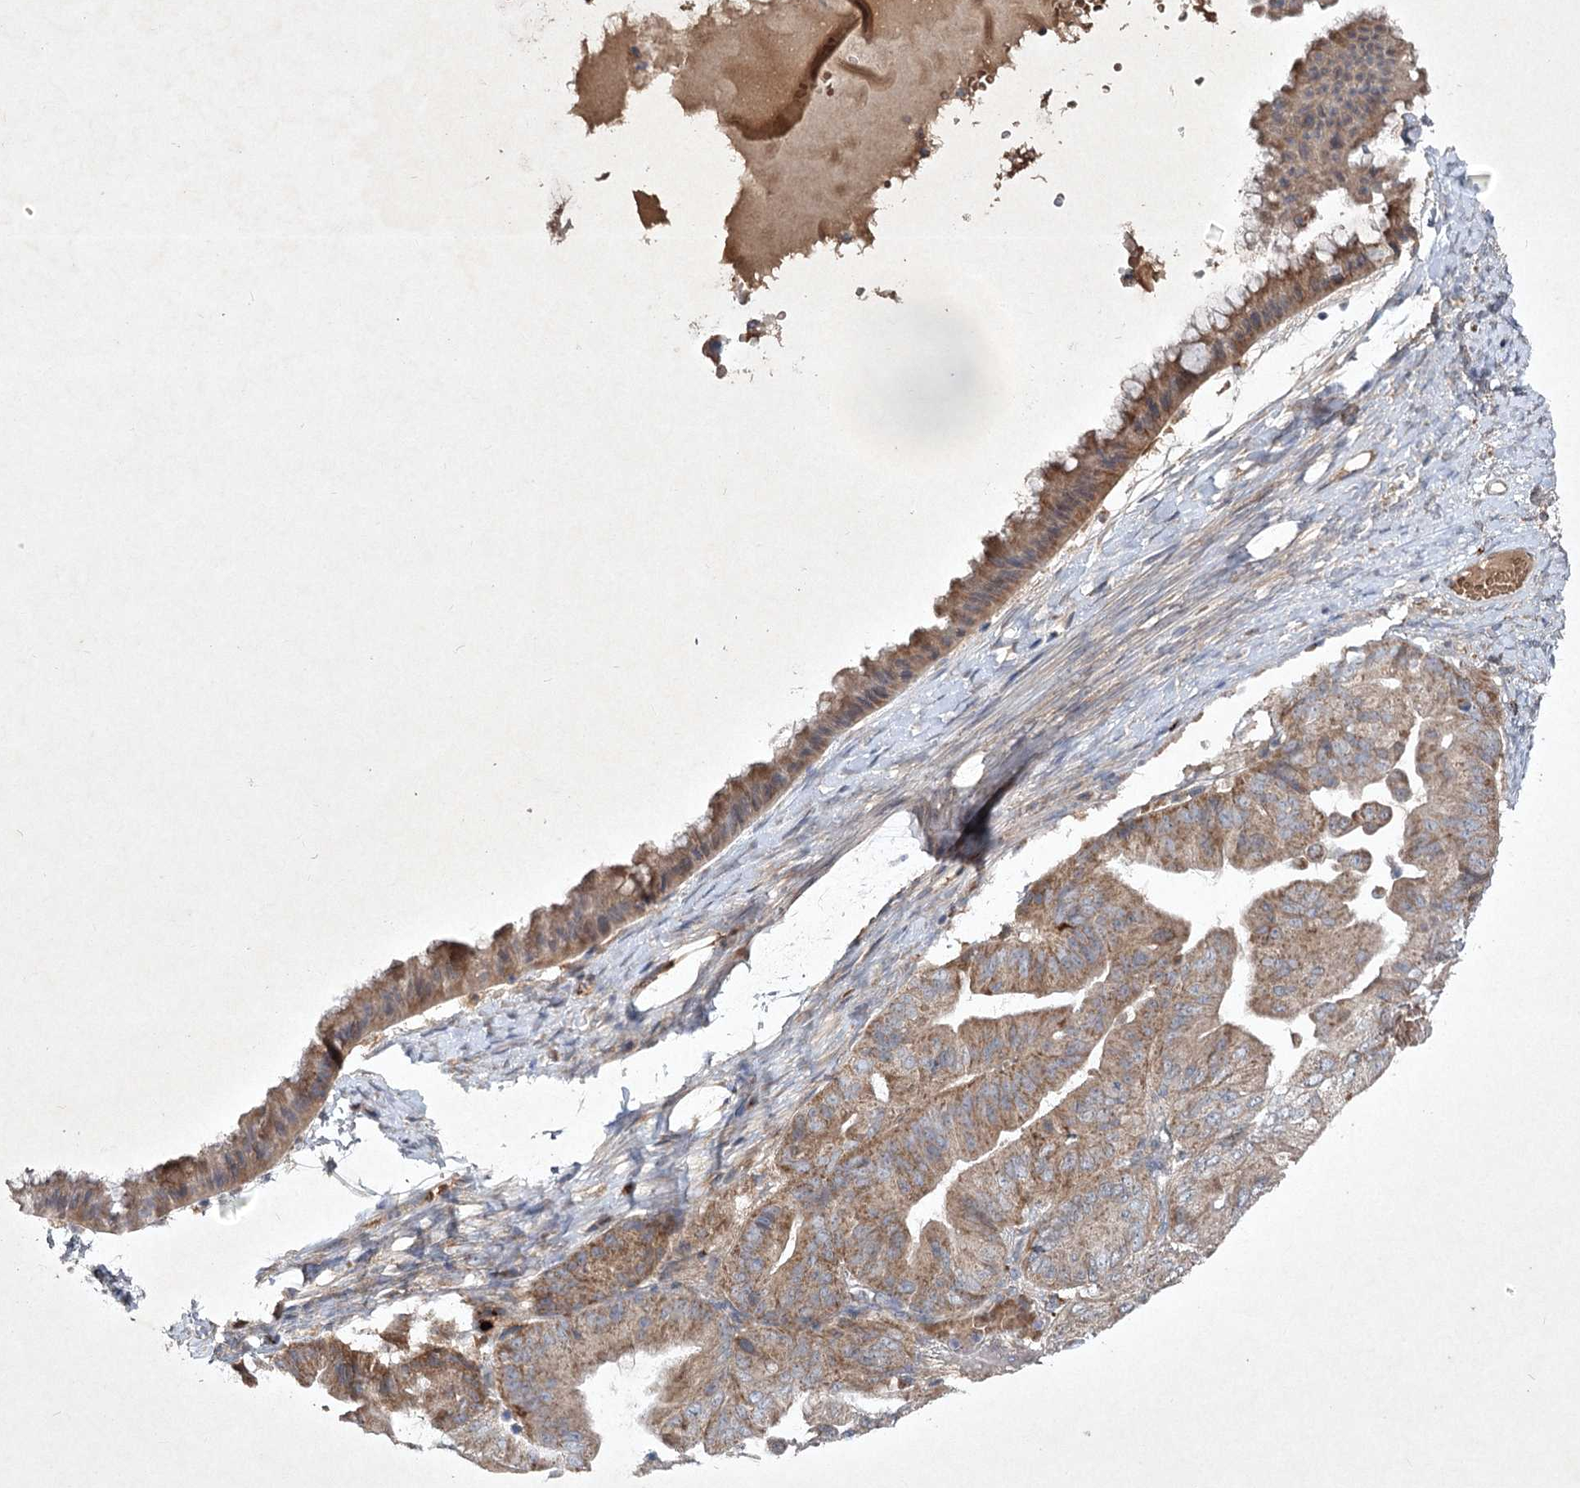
{"staining": {"intensity": "moderate", "quantity": "<25%", "location": "cytoplasmic/membranous"}, "tissue": "ovarian cancer", "cell_type": "Tumor cells", "image_type": "cancer", "snomed": [{"axis": "morphology", "description": "Cystadenocarcinoma, mucinous, NOS"}, {"axis": "topography", "description": "Ovary"}], "caption": "Immunohistochemical staining of human ovarian cancer reveals low levels of moderate cytoplasmic/membranous protein positivity in about <25% of tumor cells. The protein is shown in brown color, while the nuclei are stained blue.", "gene": "PYROXD2", "patient": {"sex": "female", "age": 61}}